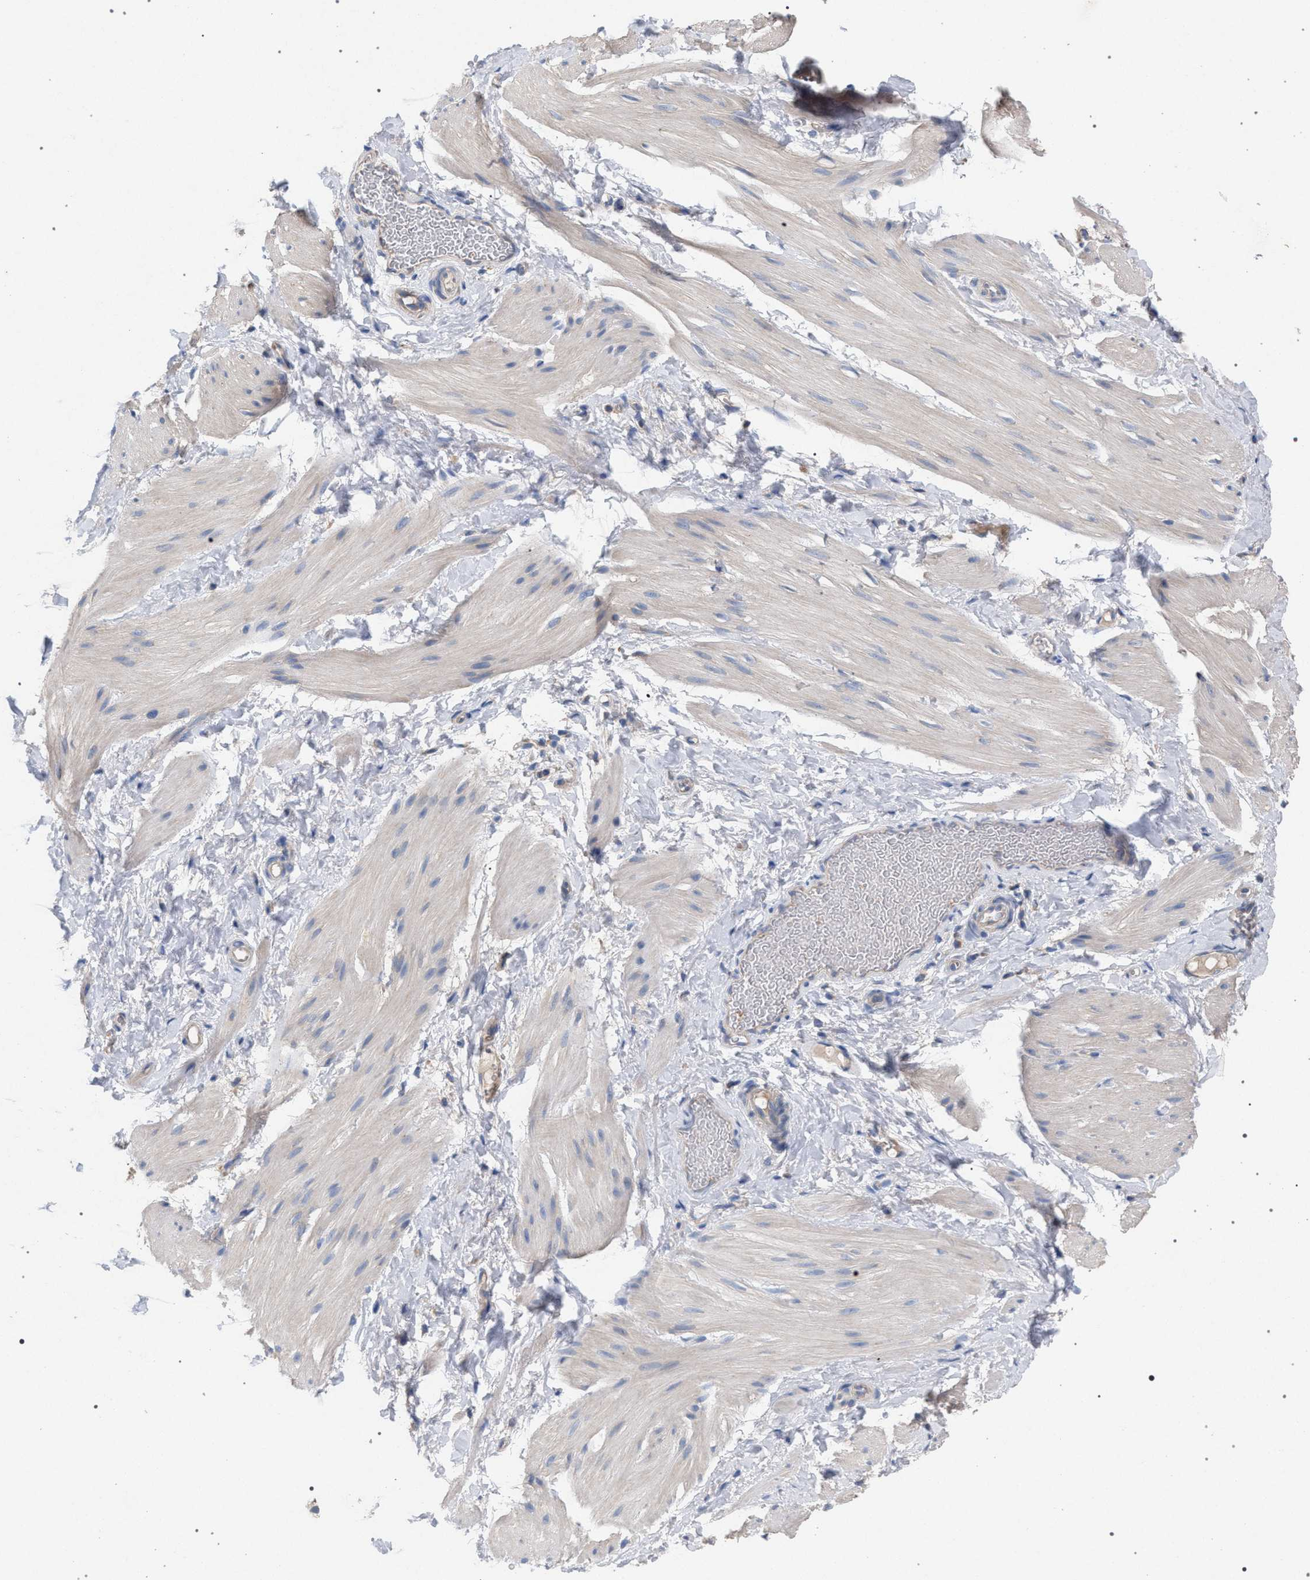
{"staining": {"intensity": "negative", "quantity": "none", "location": "none"}, "tissue": "smooth muscle", "cell_type": "Smooth muscle cells", "image_type": "normal", "snomed": [{"axis": "morphology", "description": "Normal tissue, NOS"}, {"axis": "topography", "description": "Smooth muscle"}], "caption": "A high-resolution micrograph shows IHC staining of normal smooth muscle, which shows no significant expression in smooth muscle cells. Brightfield microscopy of IHC stained with DAB (3,3'-diaminobenzidine) (brown) and hematoxylin (blue), captured at high magnification.", "gene": "VPS13A", "patient": {"sex": "male", "age": 16}}